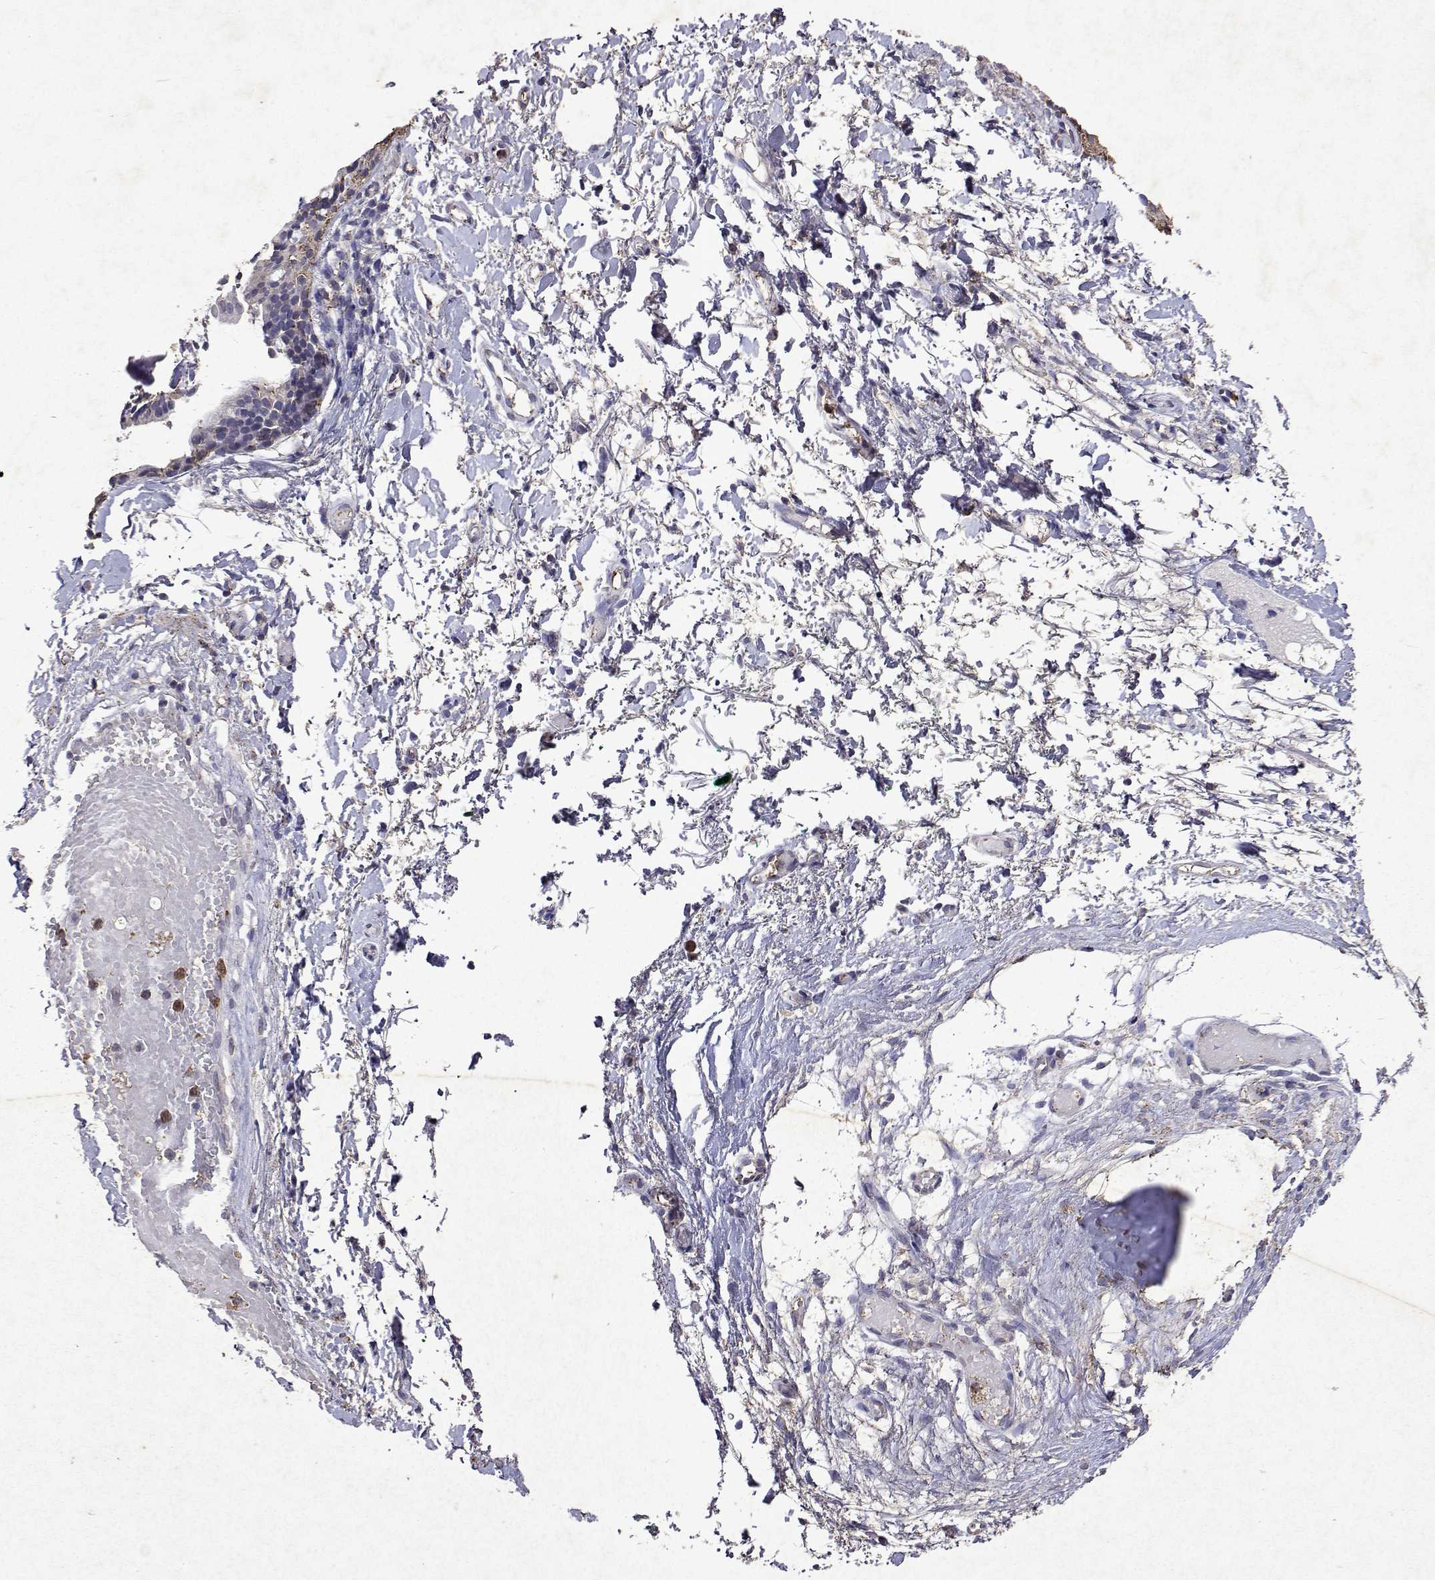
{"staining": {"intensity": "strong", "quantity": "25%-75%", "location": "cytoplasmic/membranous"}, "tissue": "nasopharynx", "cell_type": "Respiratory epithelial cells", "image_type": "normal", "snomed": [{"axis": "morphology", "description": "Normal tissue, NOS"}, {"axis": "morphology", "description": "Basal cell carcinoma"}, {"axis": "topography", "description": "Cartilage tissue"}, {"axis": "topography", "description": "Nasopharynx"}, {"axis": "topography", "description": "Oral tissue"}], "caption": "Immunohistochemistry (DAB (3,3'-diaminobenzidine)) staining of benign human nasopharynx displays strong cytoplasmic/membranous protein staining in about 25%-75% of respiratory epithelial cells.", "gene": "DUSP28", "patient": {"sex": "female", "age": 77}}